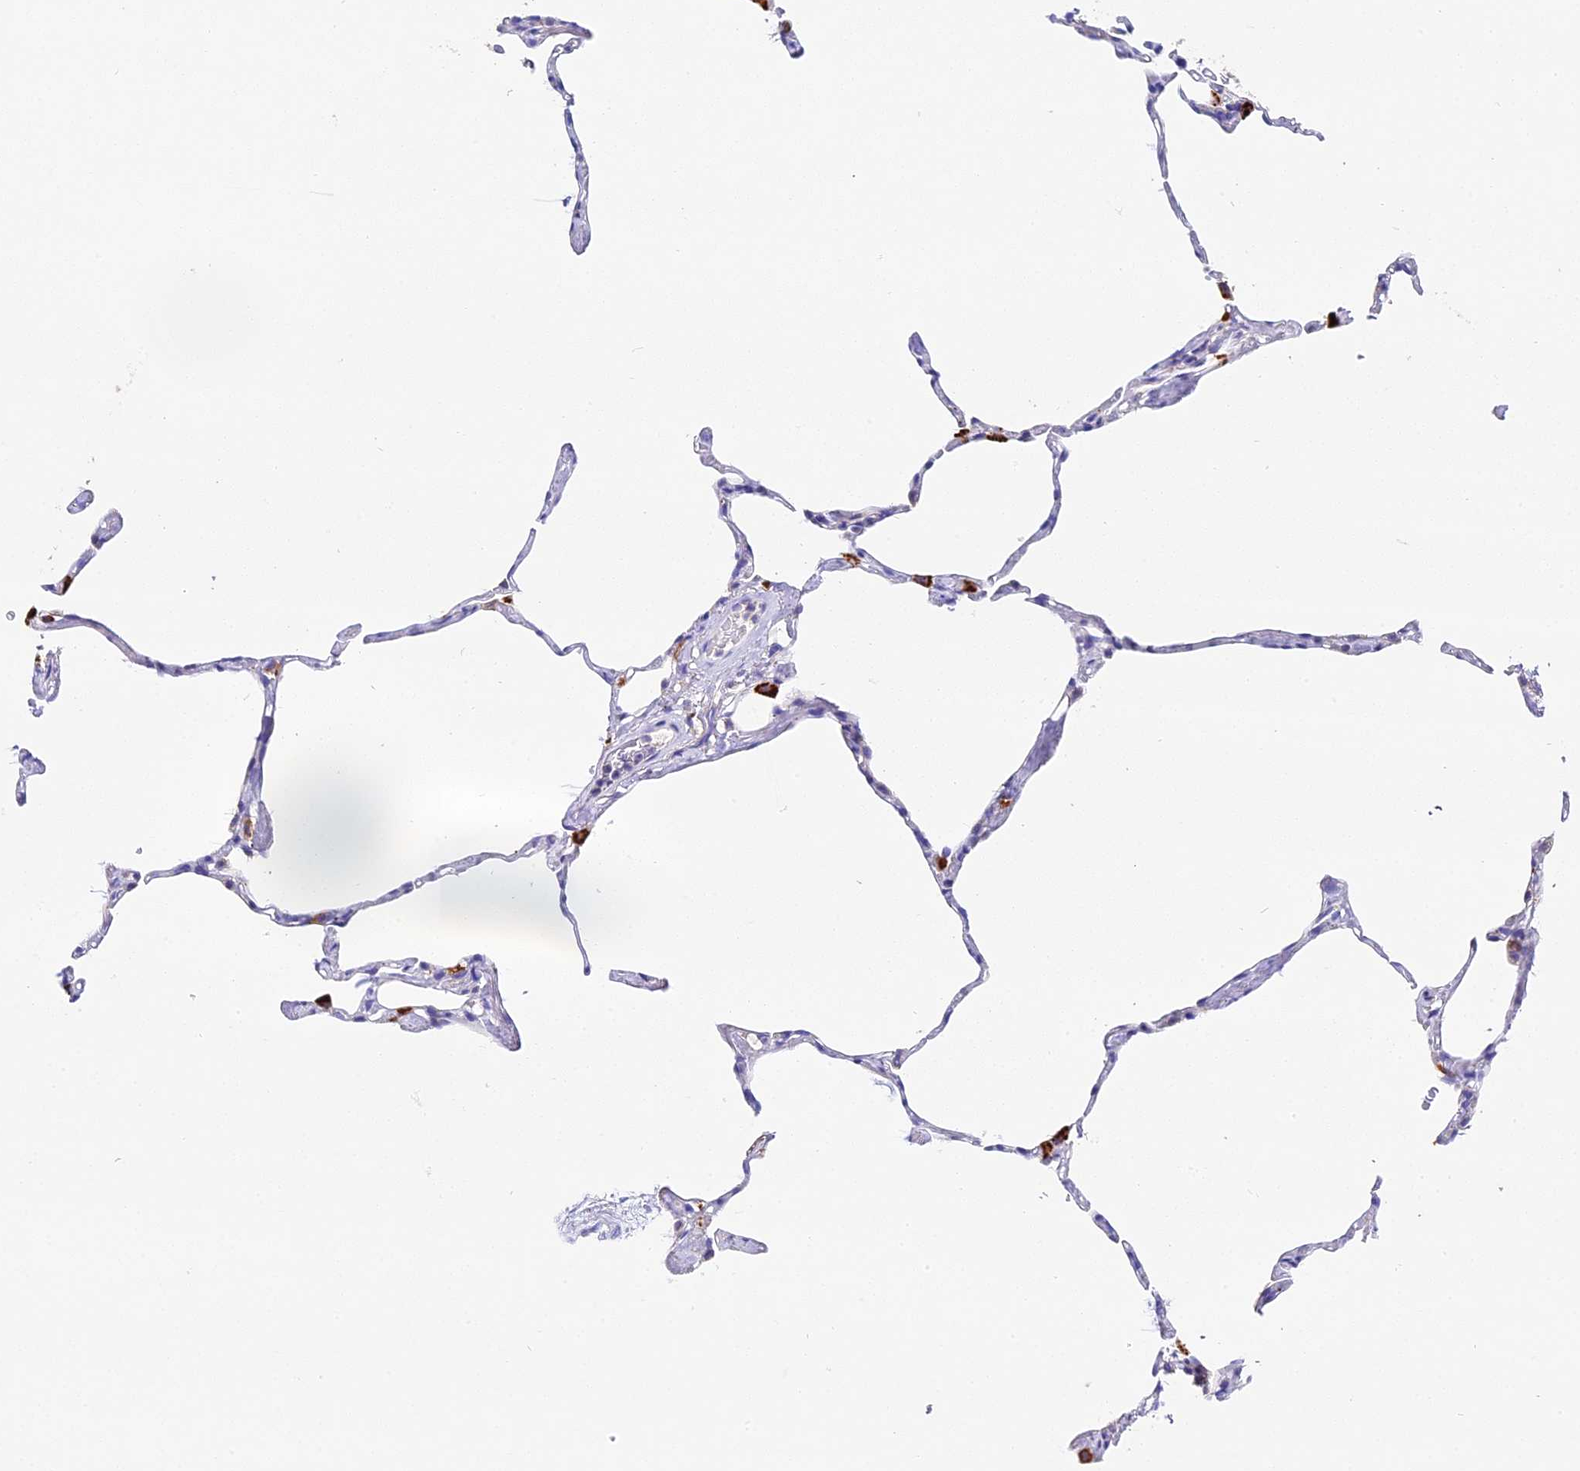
{"staining": {"intensity": "negative", "quantity": "none", "location": "none"}, "tissue": "lung", "cell_type": "Alveolar cells", "image_type": "normal", "snomed": [{"axis": "morphology", "description": "Normal tissue, NOS"}, {"axis": "topography", "description": "Lung"}], "caption": "This photomicrograph is of benign lung stained with immunohistochemistry to label a protein in brown with the nuclei are counter-stained blue. There is no staining in alveolar cells. (Brightfield microscopy of DAB immunohistochemistry (IHC) at high magnification).", "gene": "LYPD6", "patient": {"sex": "male", "age": 65}}